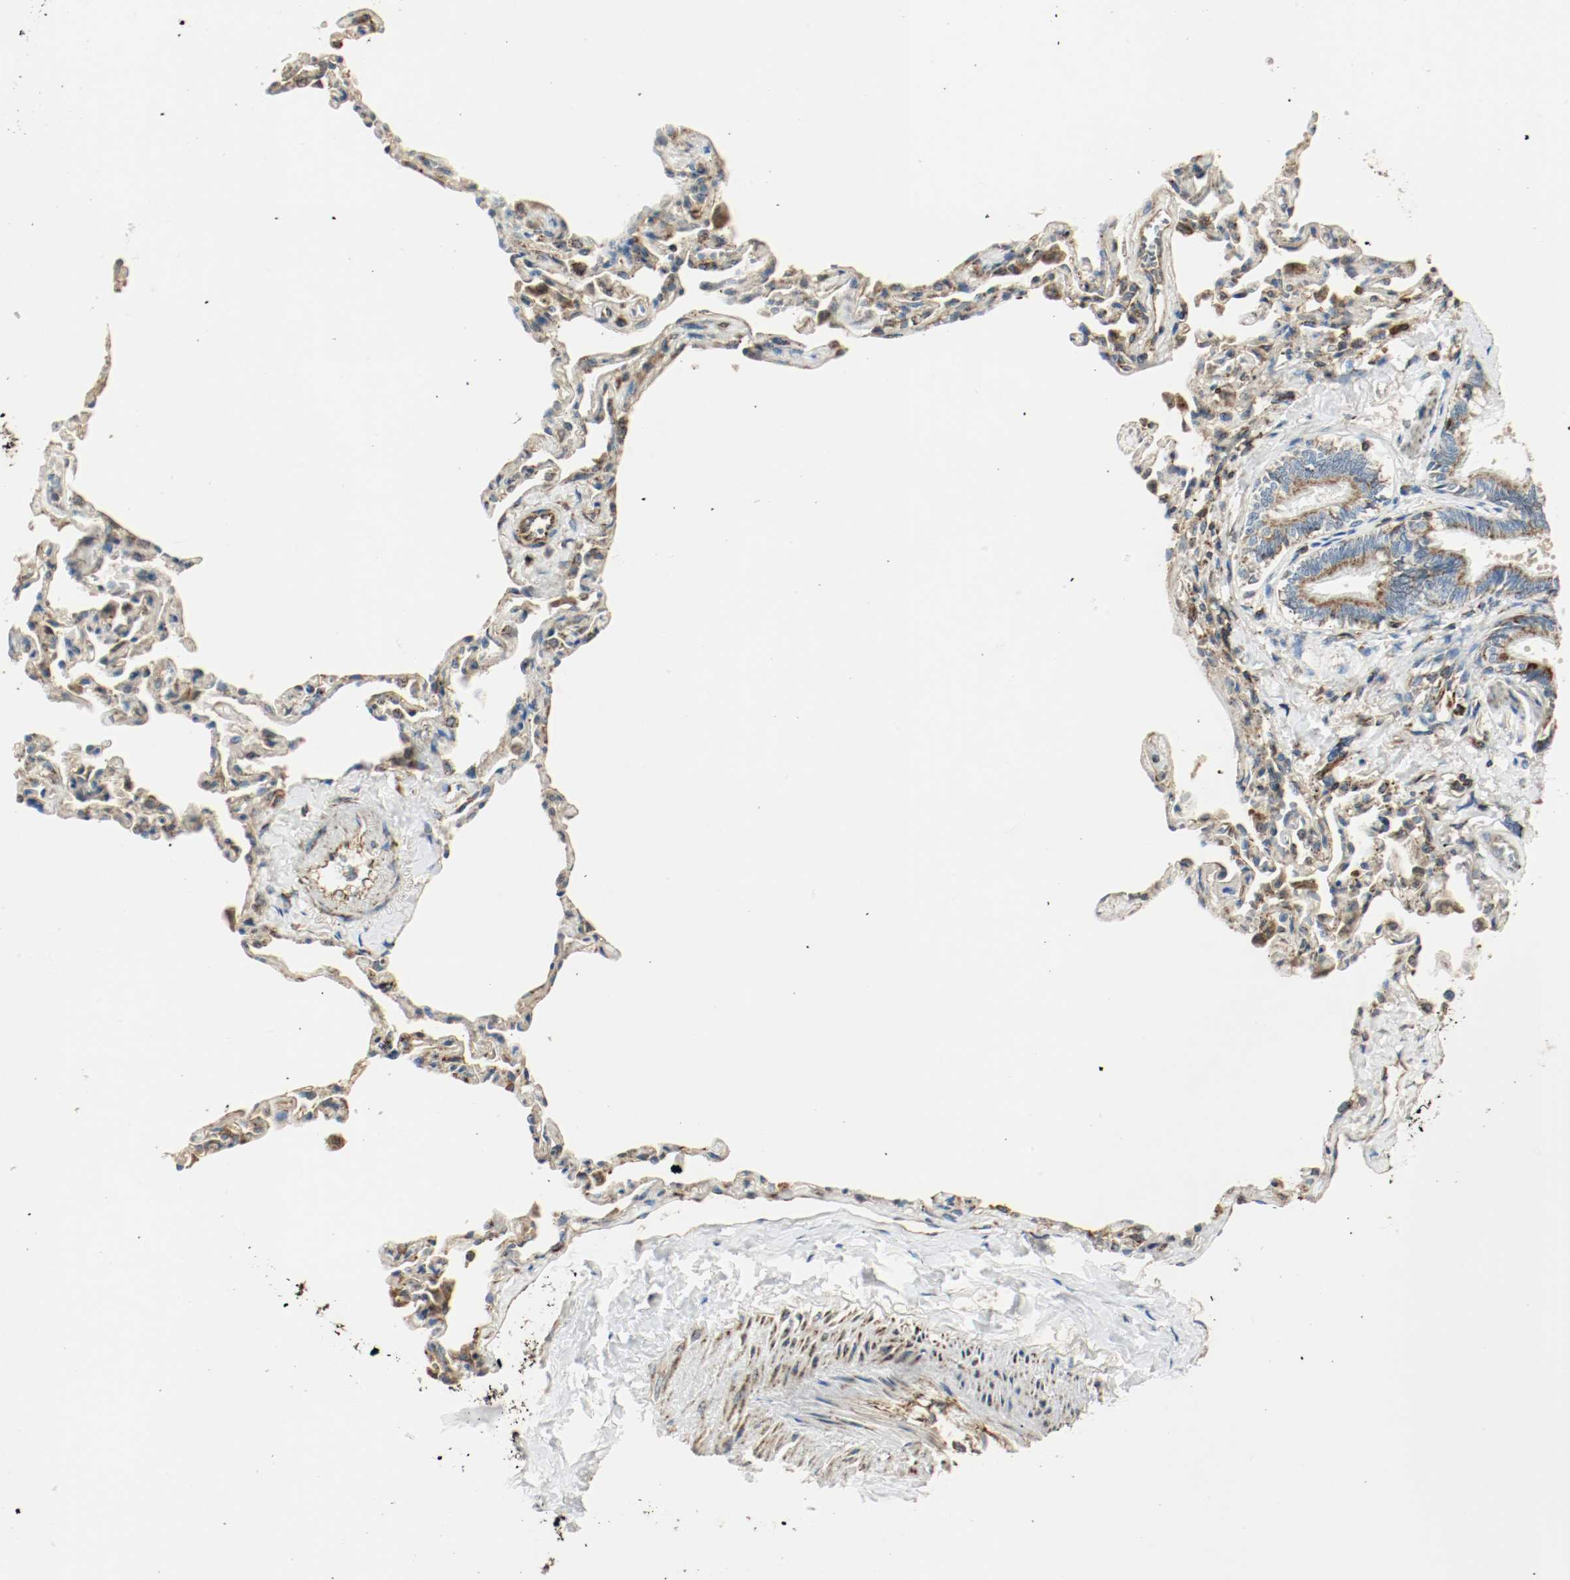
{"staining": {"intensity": "moderate", "quantity": ">75%", "location": "cytoplasmic/membranous"}, "tissue": "bronchus", "cell_type": "Respiratory epithelial cells", "image_type": "normal", "snomed": [{"axis": "morphology", "description": "Normal tissue, NOS"}, {"axis": "topography", "description": "Lung"}], "caption": "Approximately >75% of respiratory epithelial cells in unremarkable human bronchus show moderate cytoplasmic/membranous protein expression as visualized by brown immunohistochemical staining.", "gene": "PLCG1", "patient": {"sex": "male", "age": 64}}